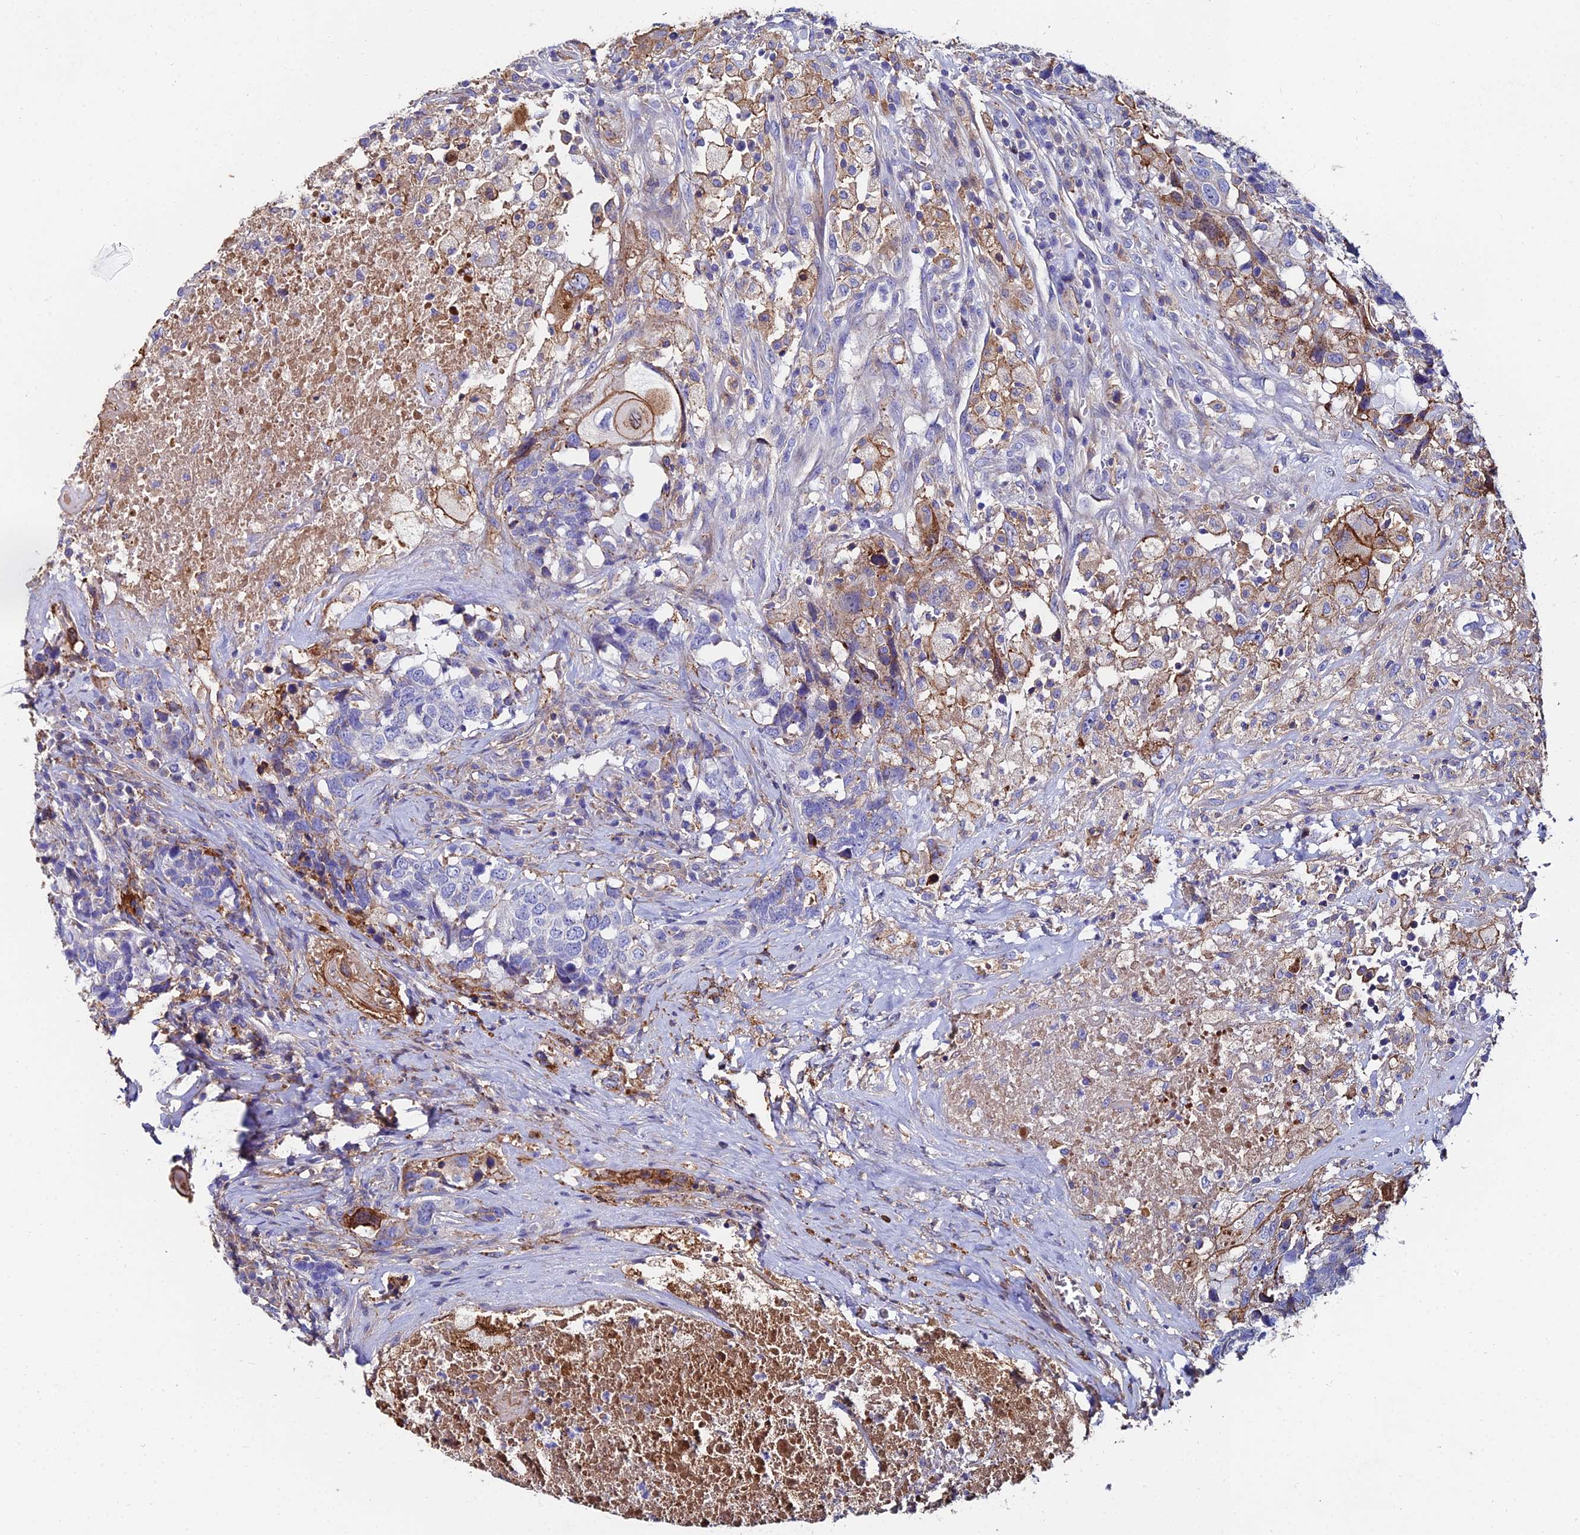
{"staining": {"intensity": "moderate", "quantity": "<25%", "location": "cytoplasmic/membranous"}, "tissue": "head and neck cancer", "cell_type": "Tumor cells", "image_type": "cancer", "snomed": [{"axis": "morphology", "description": "Squamous cell carcinoma, NOS"}, {"axis": "topography", "description": "Head-Neck"}], "caption": "Tumor cells show moderate cytoplasmic/membranous positivity in approximately <25% of cells in head and neck cancer (squamous cell carcinoma).", "gene": "C6", "patient": {"sex": "male", "age": 66}}